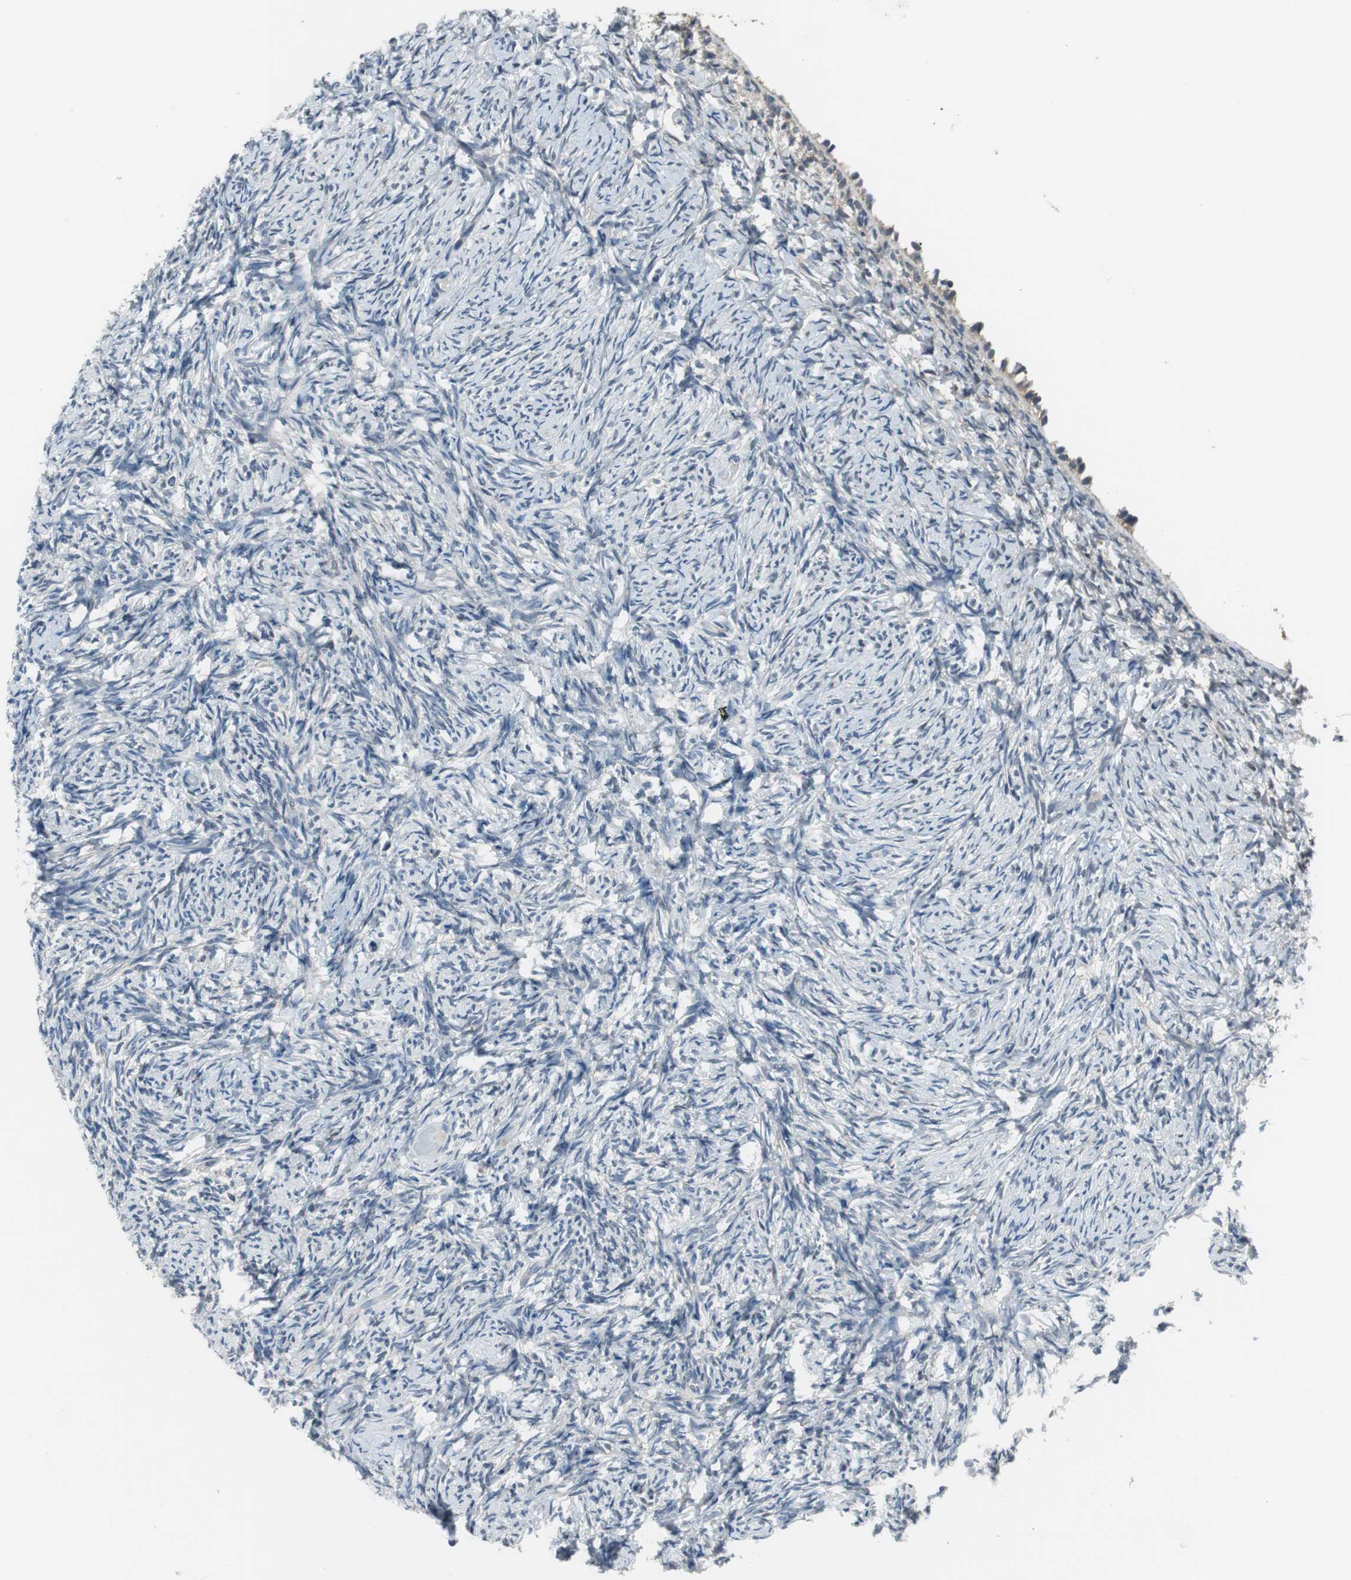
{"staining": {"intensity": "negative", "quantity": "none", "location": "none"}, "tissue": "ovary", "cell_type": "Ovarian stroma cells", "image_type": "normal", "snomed": [{"axis": "morphology", "description": "Normal tissue, NOS"}, {"axis": "topography", "description": "Ovary"}], "caption": "Ovarian stroma cells show no significant positivity in benign ovary. (DAB (3,3'-diaminobenzidine) immunohistochemistry (IHC) with hematoxylin counter stain).", "gene": "PLAA", "patient": {"sex": "female", "age": 60}}